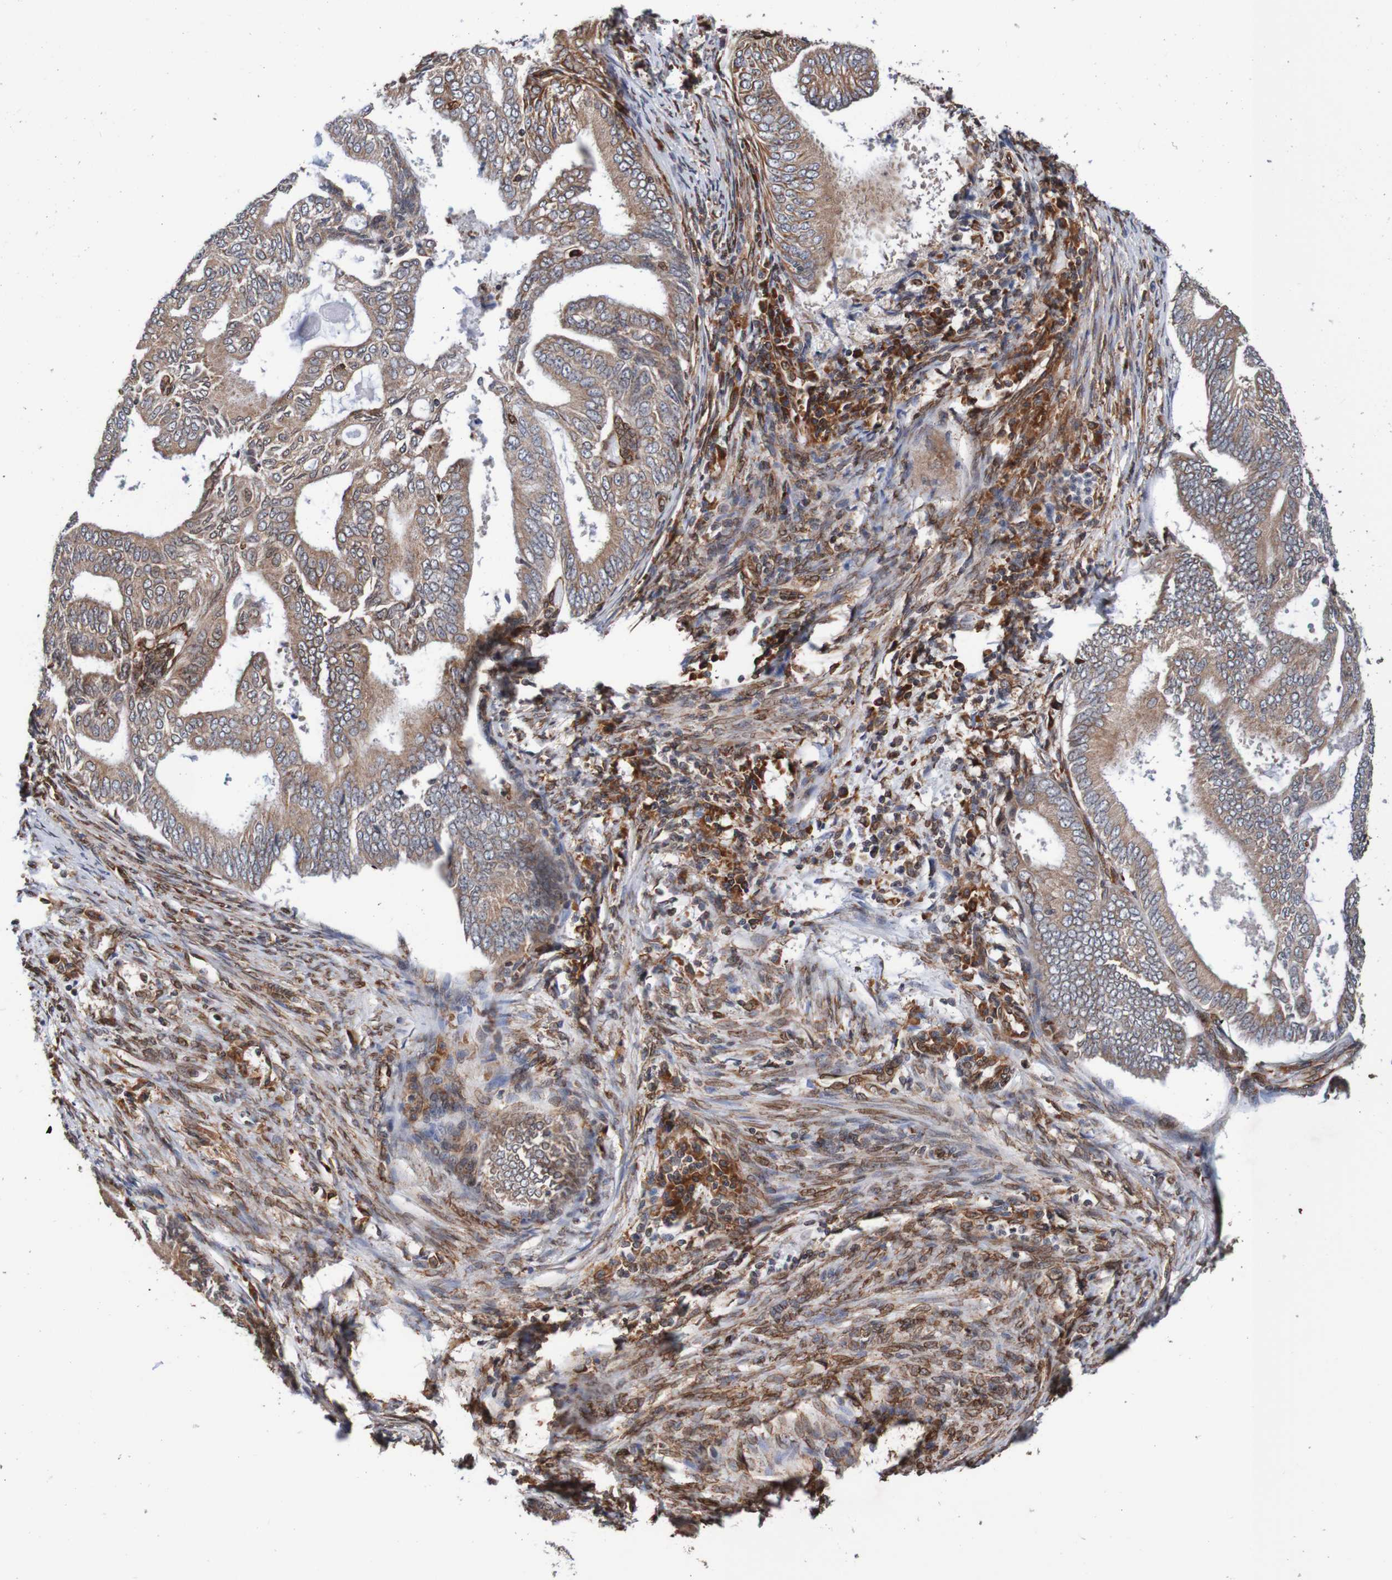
{"staining": {"intensity": "moderate", "quantity": ">75%", "location": "cytoplasmic/membranous"}, "tissue": "endometrial cancer", "cell_type": "Tumor cells", "image_type": "cancer", "snomed": [{"axis": "morphology", "description": "Adenocarcinoma, NOS"}, {"axis": "topography", "description": "Endometrium"}], "caption": "High-magnification brightfield microscopy of endometrial cancer stained with DAB (3,3'-diaminobenzidine) (brown) and counterstained with hematoxylin (blue). tumor cells exhibit moderate cytoplasmic/membranous positivity is identified in approximately>75% of cells.", "gene": "TMEM109", "patient": {"sex": "female", "age": 58}}